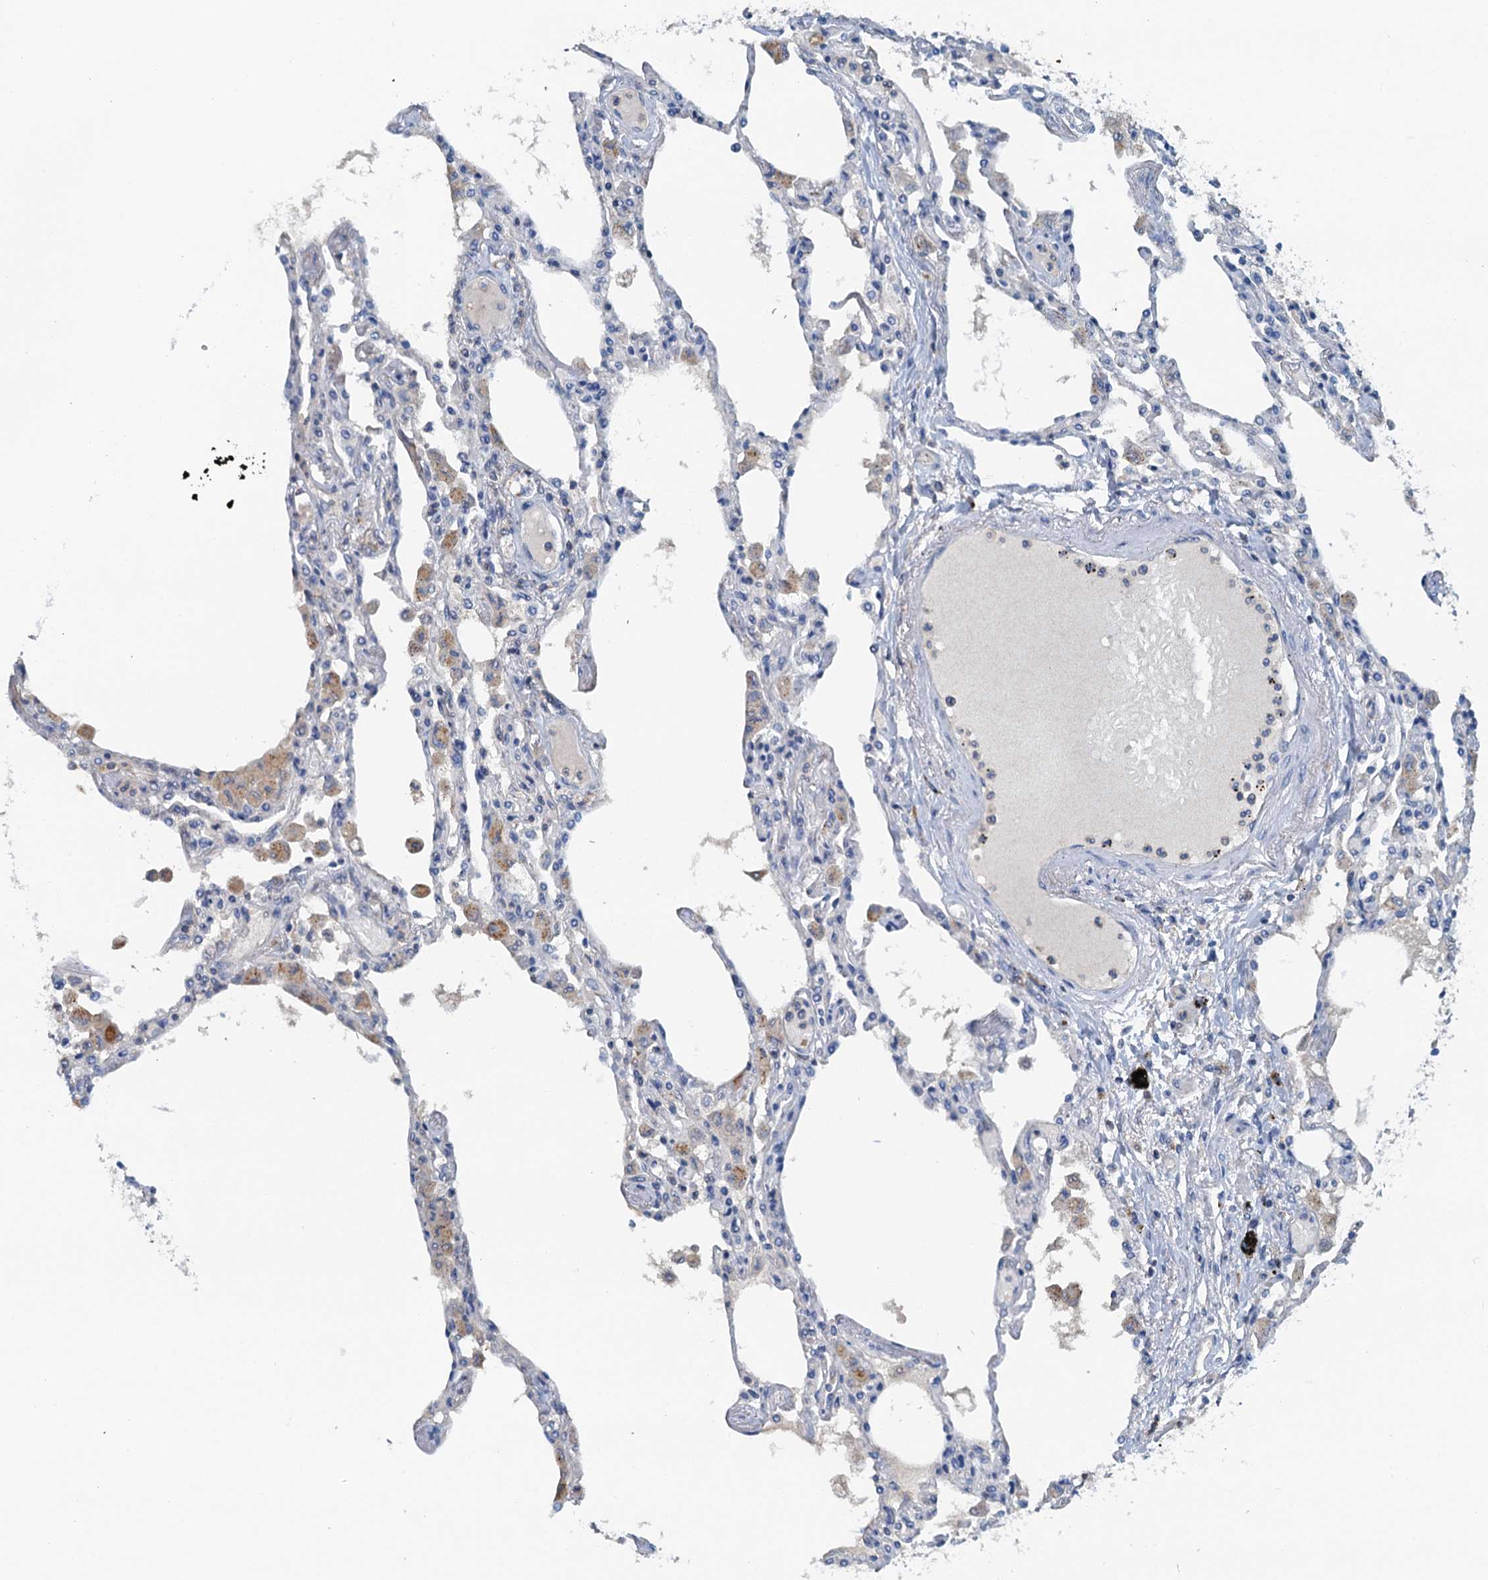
{"staining": {"intensity": "negative", "quantity": "none", "location": "none"}, "tissue": "lung", "cell_type": "Alveolar cells", "image_type": "normal", "snomed": [{"axis": "morphology", "description": "Normal tissue, NOS"}, {"axis": "topography", "description": "Bronchus"}, {"axis": "topography", "description": "Lung"}], "caption": "Unremarkable lung was stained to show a protein in brown. There is no significant staining in alveolar cells.", "gene": "THAP10", "patient": {"sex": "female", "age": 49}}